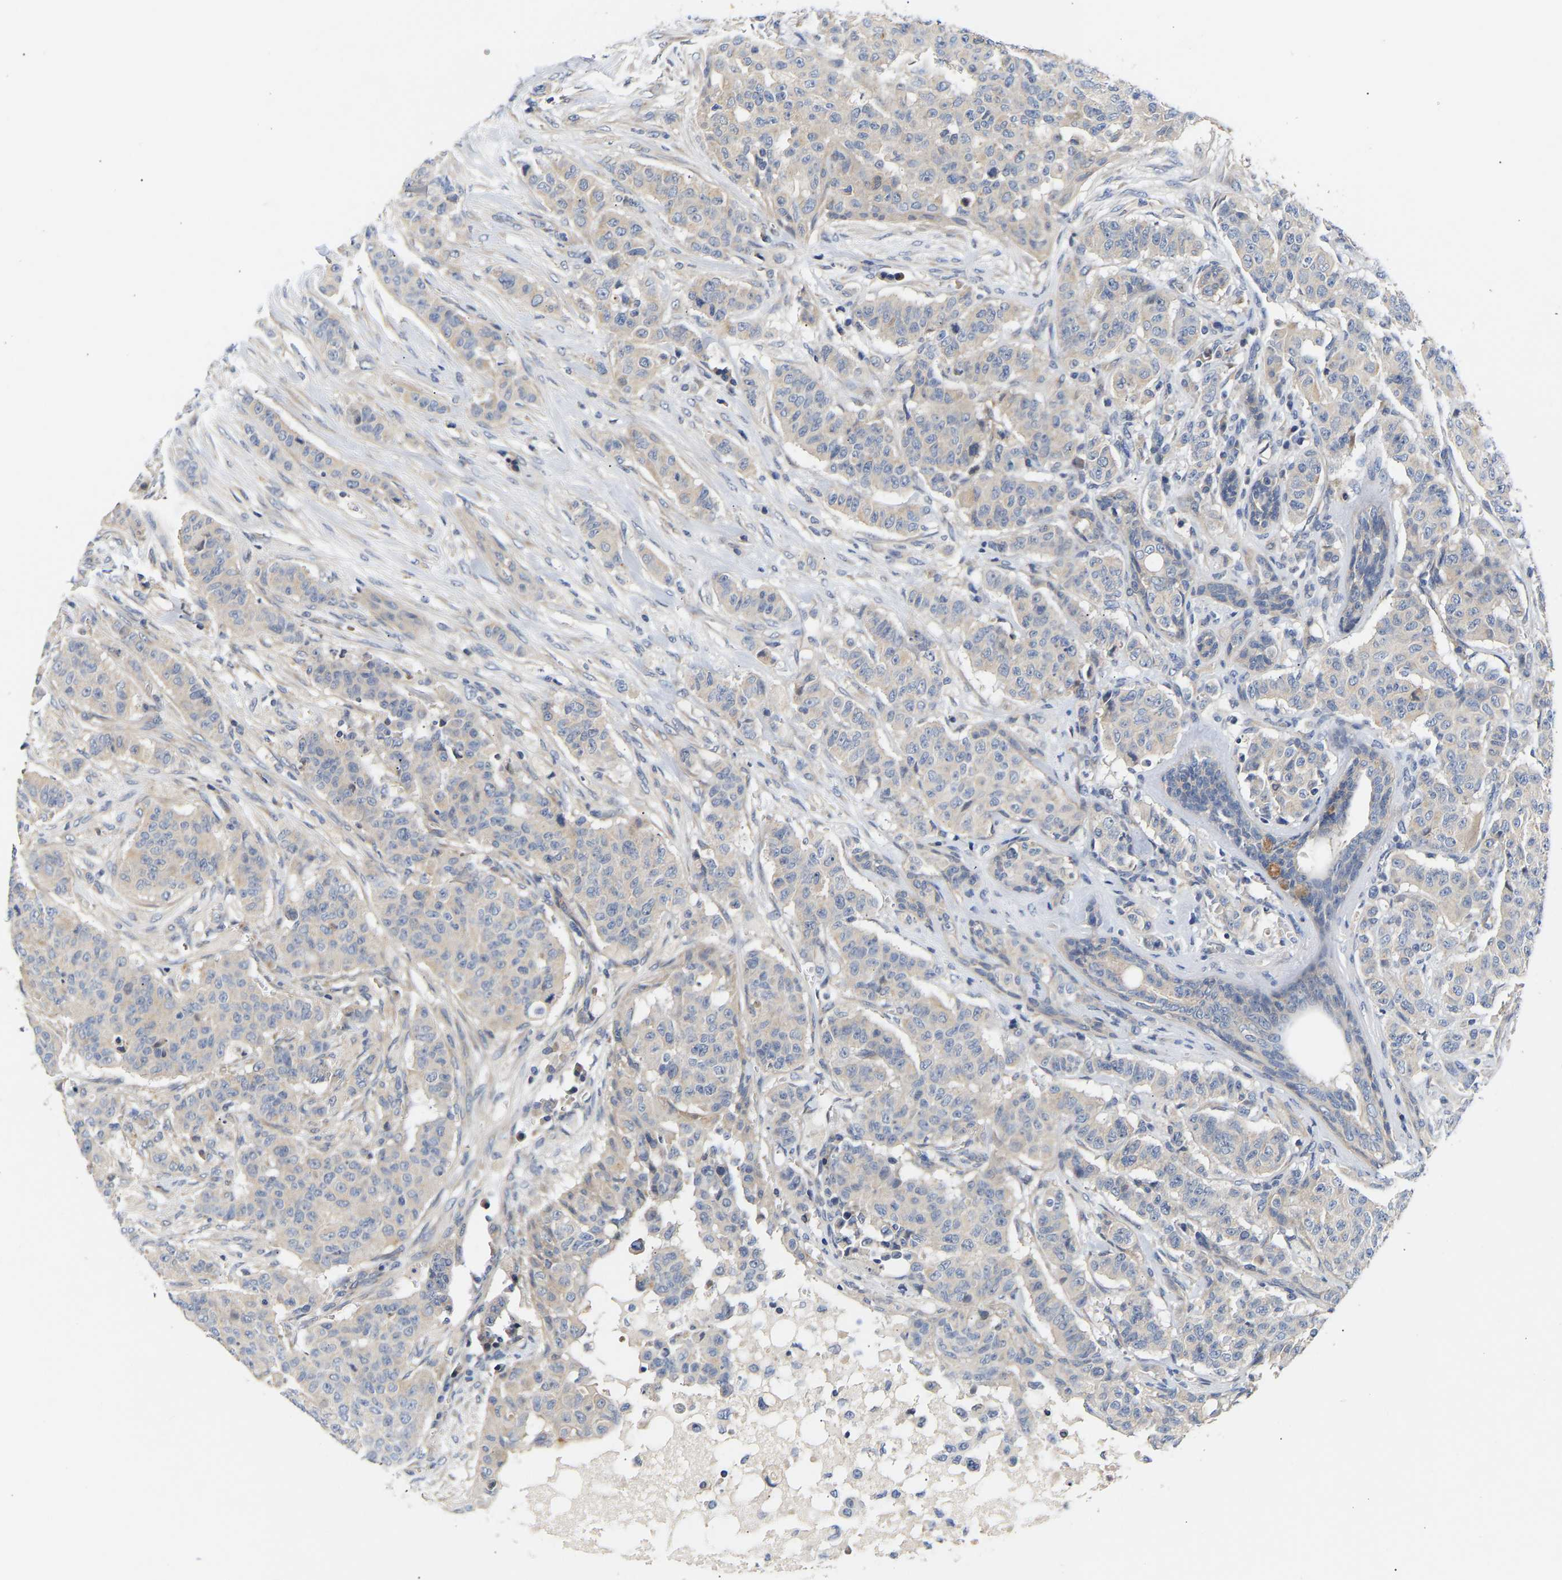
{"staining": {"intensity": "negative", "quantity": "none", "location": "none"}, "tissue": "breast cancer", "cell_type": "Tumor cells", "image_type": "cancer", "snomed": [{"axis": "morphology", "description": "Normal tissue, NOS"}, {"axis": "morphology", "description": "Duct carcinoma"}, {"axis": "topography", "description": "Breast"}], "caption": "Tumor cells show no significant protein expression in infiltrating ductal carcinoma (breast).", "gene": "KASH5", "patient": {"sex": "female", "age": 40}}